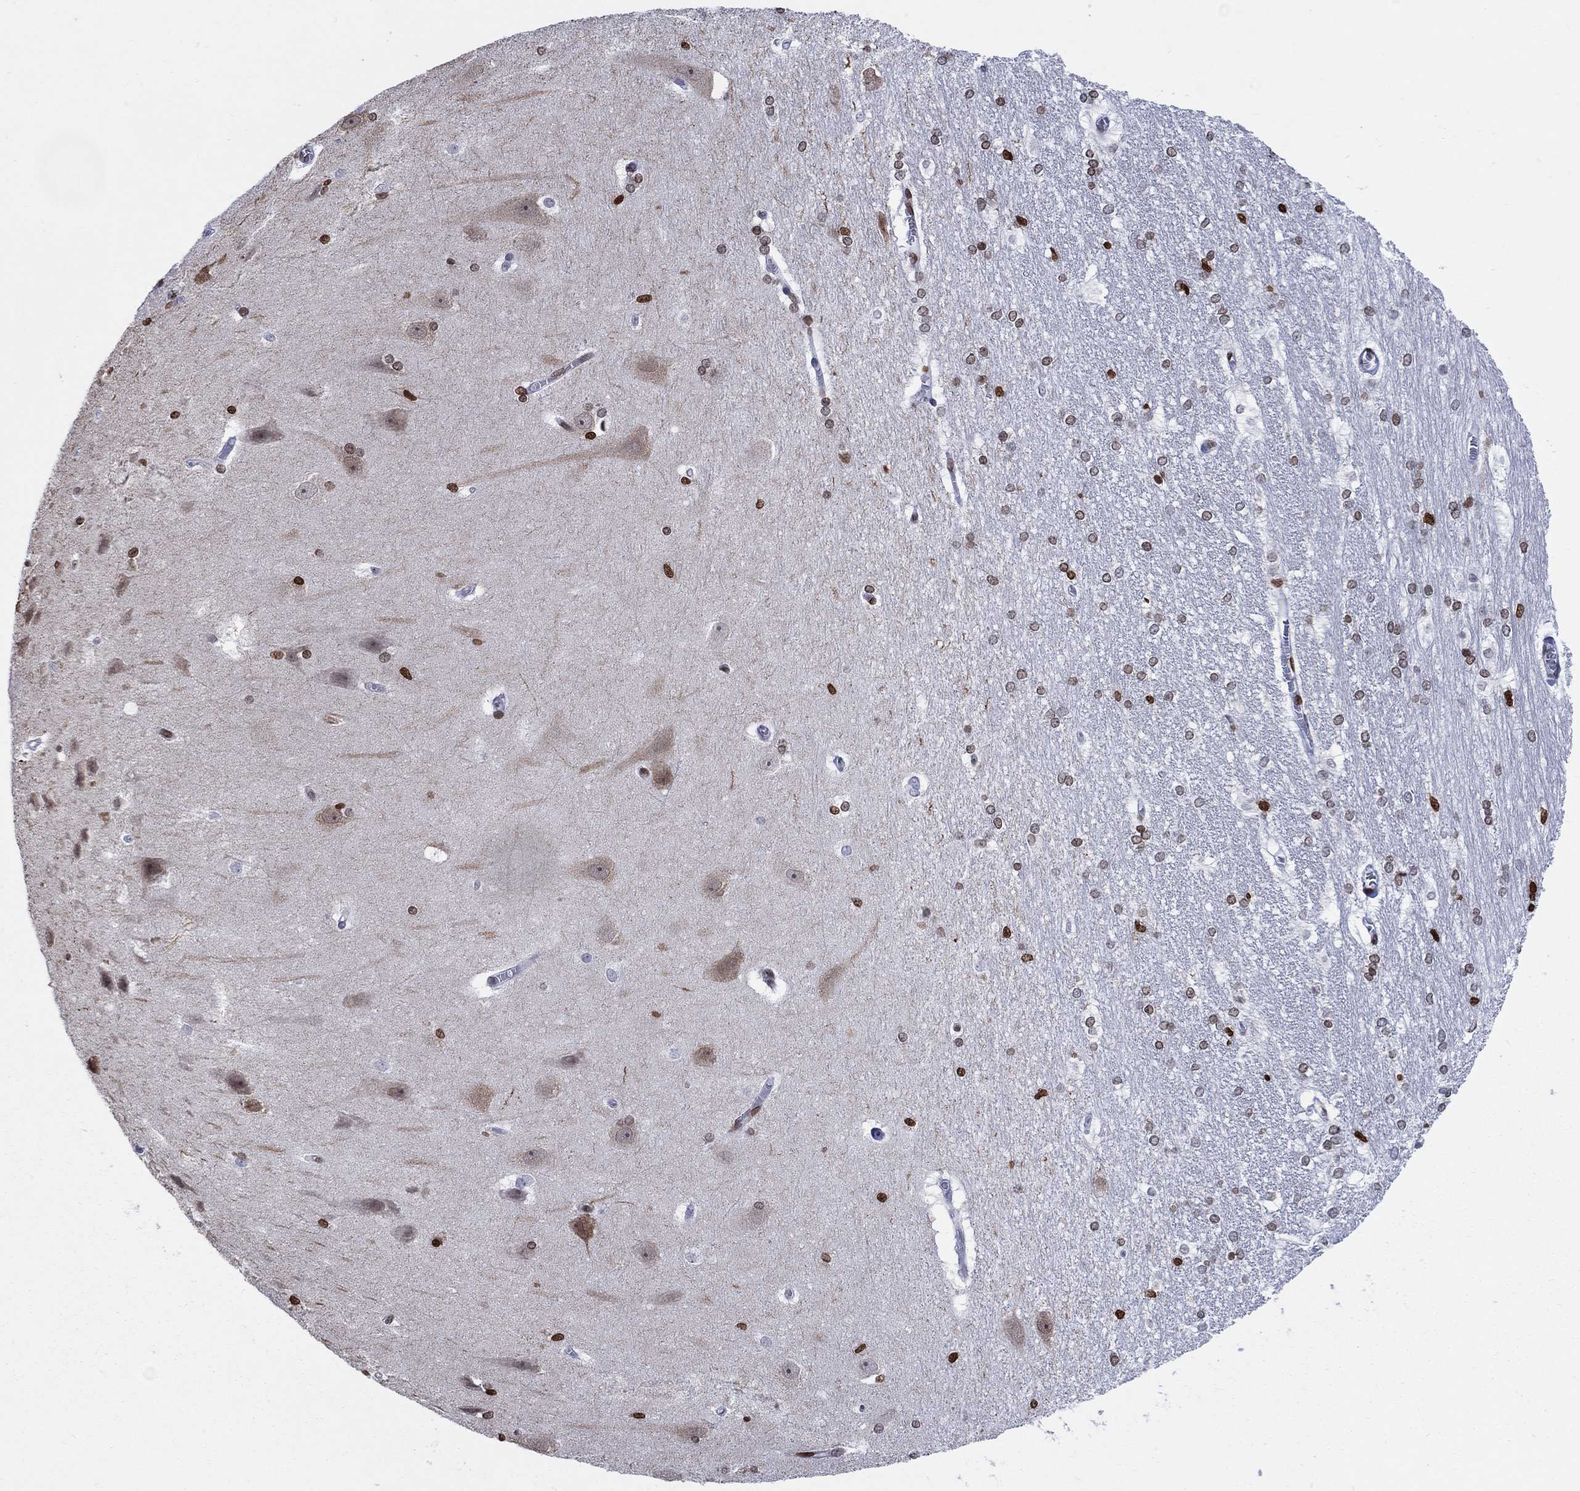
{"staining": {"intensity": "strong", "quantity": "25%-75%", "location": "nuclear"}, "tissue": "hippocampus", "cell_type": "Glial cells", "image_type": "normal", "snomed": [{"axis": "morphology", "description": "Normal tissue, NOS"}, {"axis": "topography", "description": "Cerebral cortex"}, {"axis": "topography", "description": "Hippocampus"}], "caption": "Immunohistochemical staining of unremarkable human hippocampus demonstrates strong nuclear protein staining in about 25%-75% of glial cells. The staining was performed using DAB (3,3'-diaminobenzidine) to visualize the protein expression in brown, while the nuclei were stained in blue with hematoxylin (Magnification: 20x).", "gene": "HMGA1", "patient": {"sex": "female", "age": 19}}